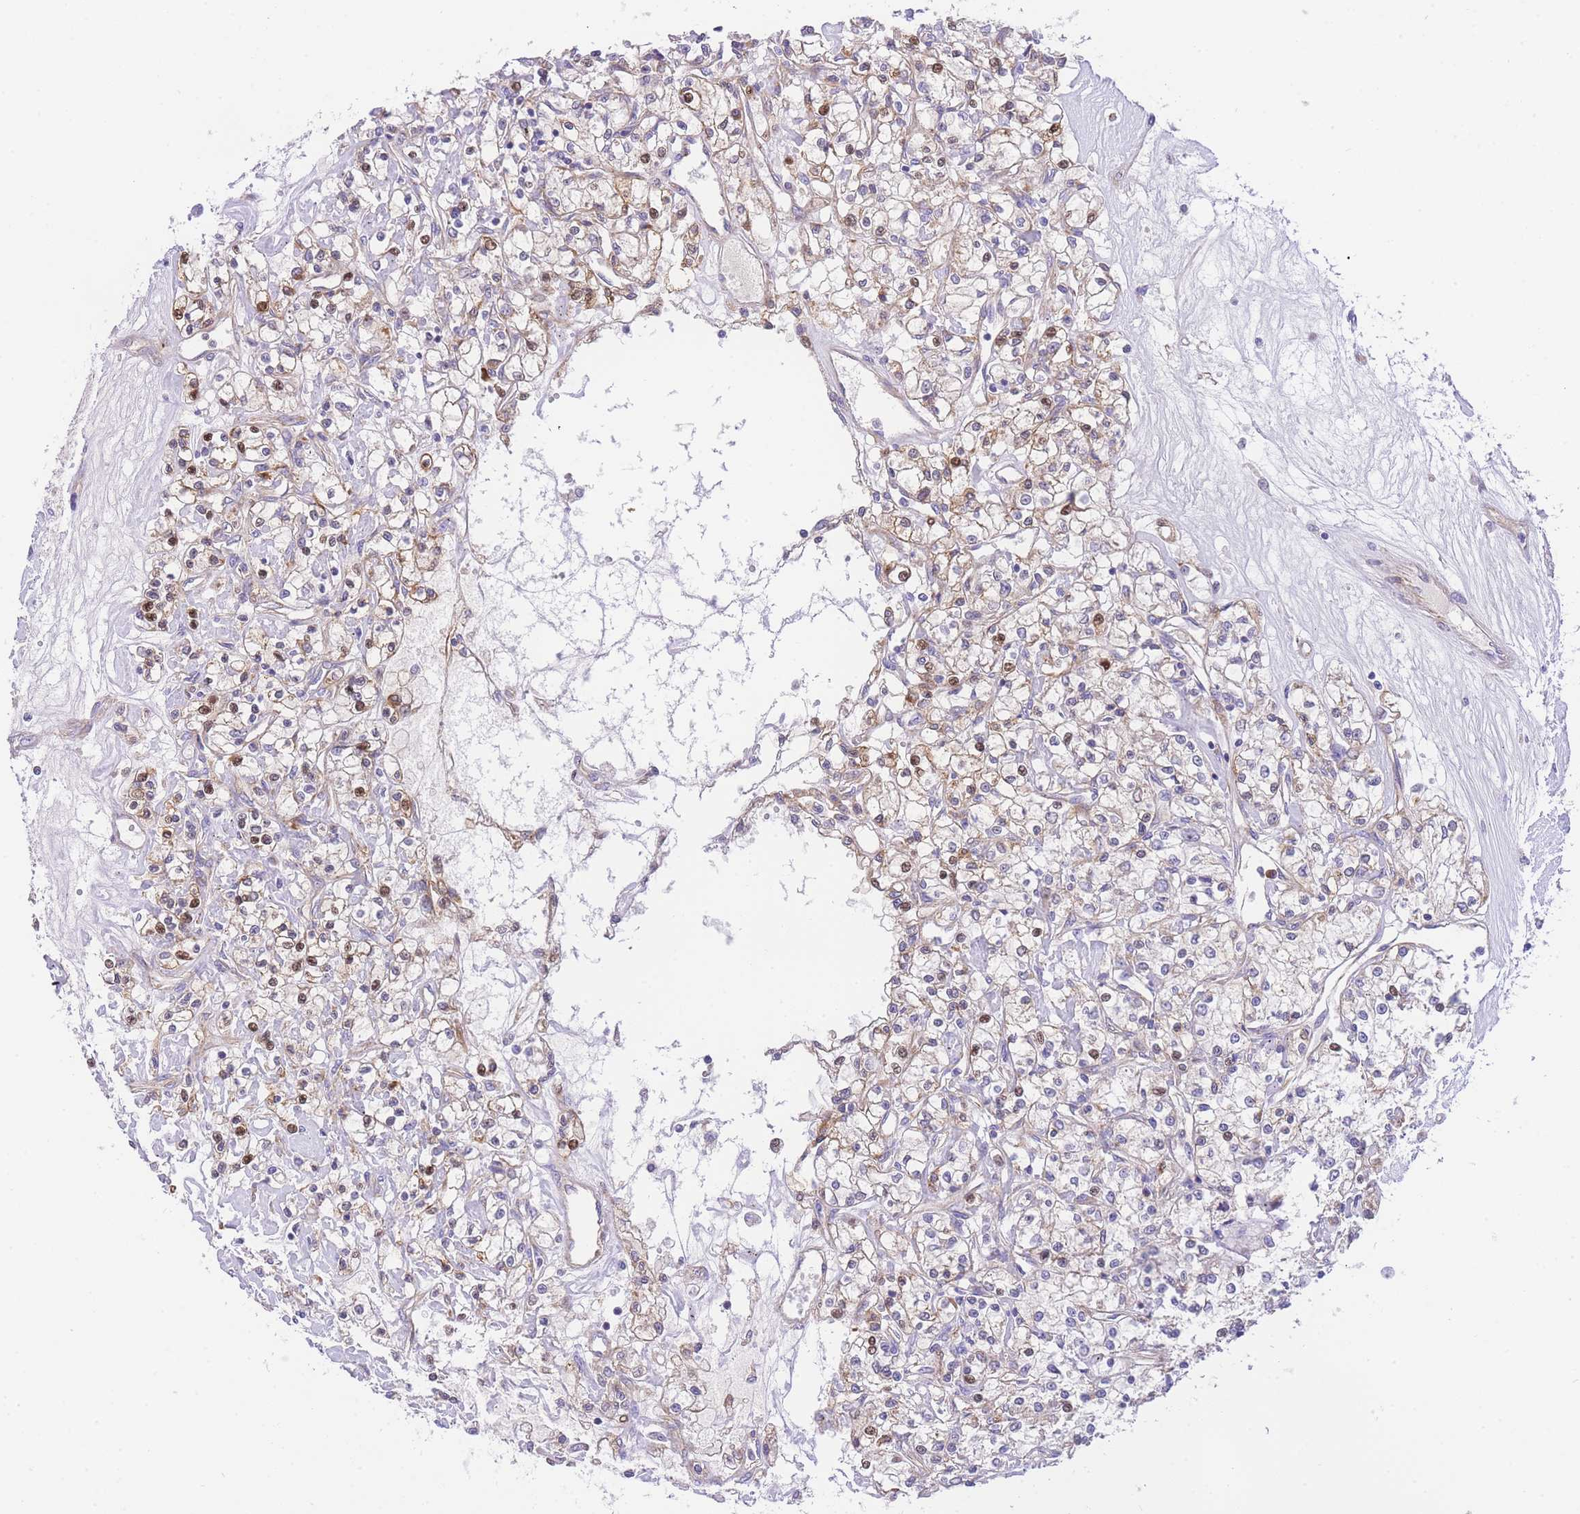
{"staining": {"intensity": "weak", "quantity": "25%-75%", "location": "cytoplasmic/membranous"}, "tissue": "renal cancer", "cell_type": "Tumor cells", "image_type": "cancer", "snomed": [{"axis": "morphology", "description": "Adenocarcinoma, NOS"}, {"axis": "topography", "description": "Kidney"}], "caption": "Renal cancer stained with a brown dye reveals weak cytoplasmic/membranous positive positivity in approximately 25%-75% of tumor cells.", "gene": "MTRES1", "patient": {"sex": "female", "age": 59}}